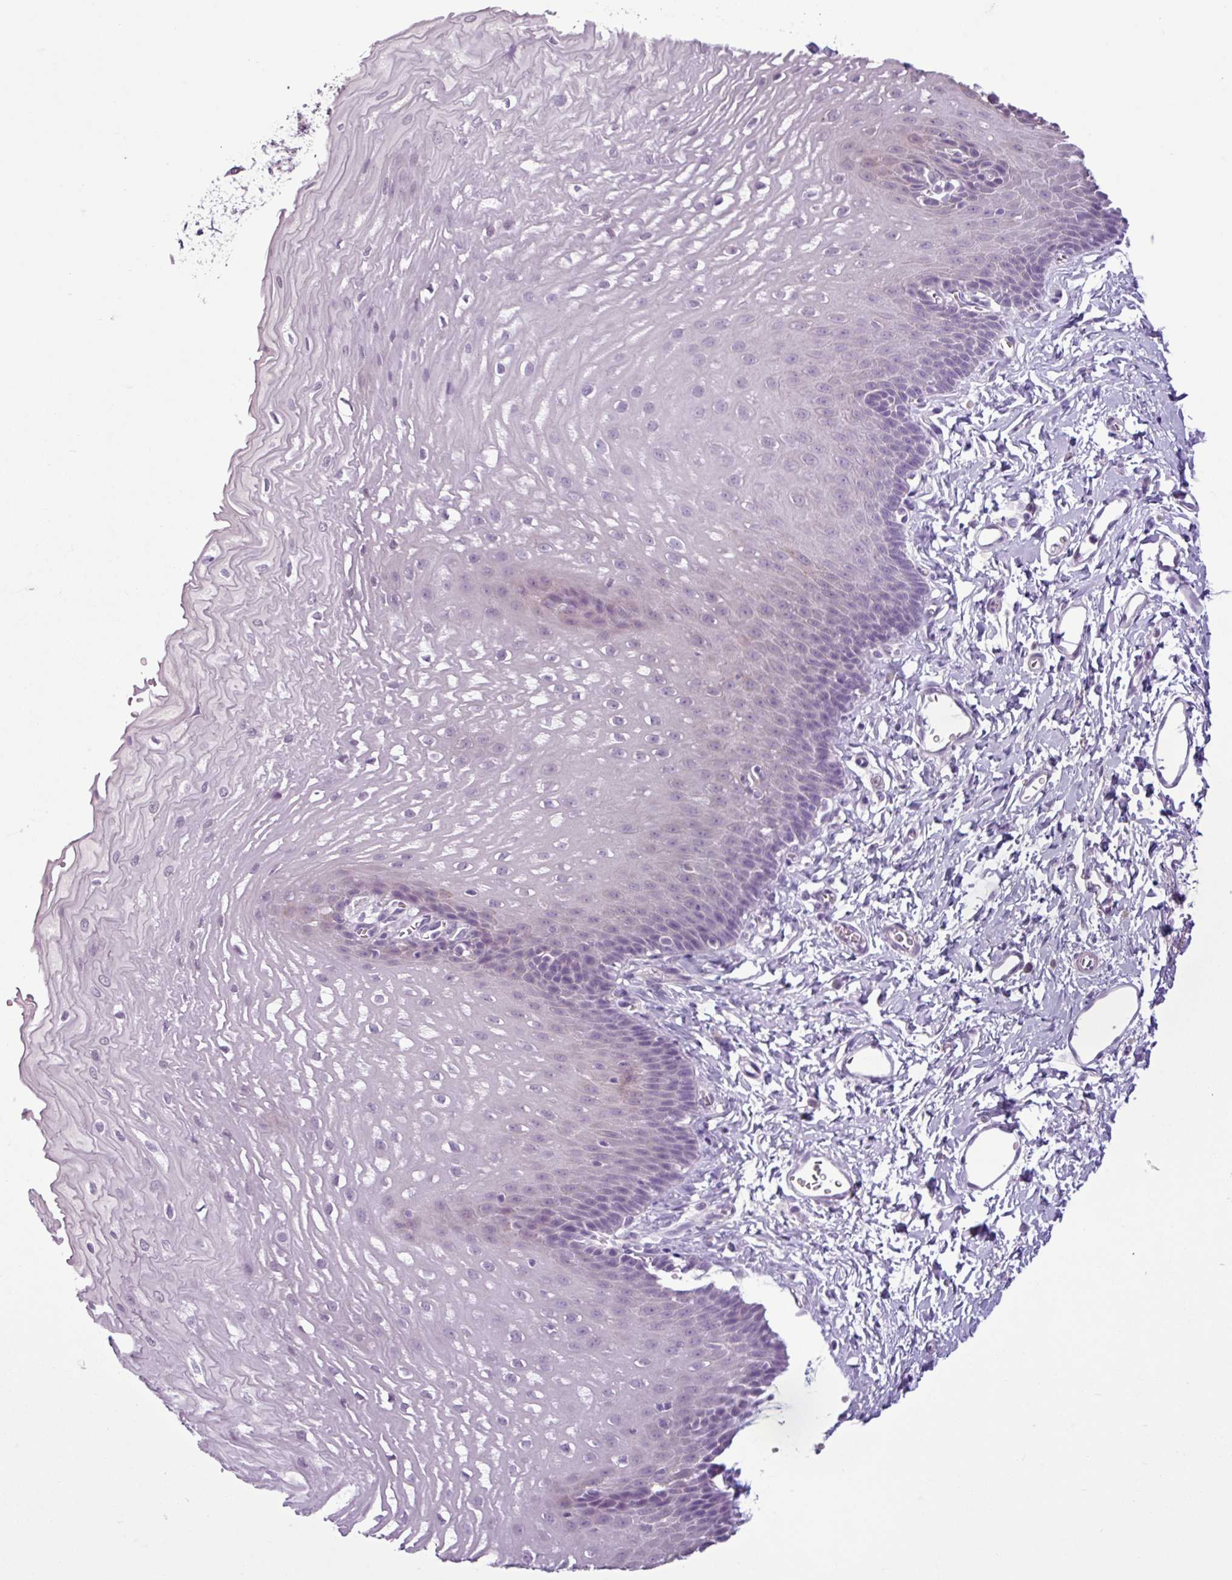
{"staining": {"intensity": "negative", "quantity": "none", "location": "none"}, "tissue": "esophagus", "cell_type": "Squamous epithelial cells", "image_type": "normal", "snomed": [{"axis": "morphology", "description": "Normal tissue, NOS"}, {"axis": "topography", "description": "Esophagus"}], "caption": "This is an IHC photomicrograph of normal esophagus. There is no staining in squamous epithelial cells.", "gene": "C9orf24", "patient": {"sex": "male", "age": 70}}